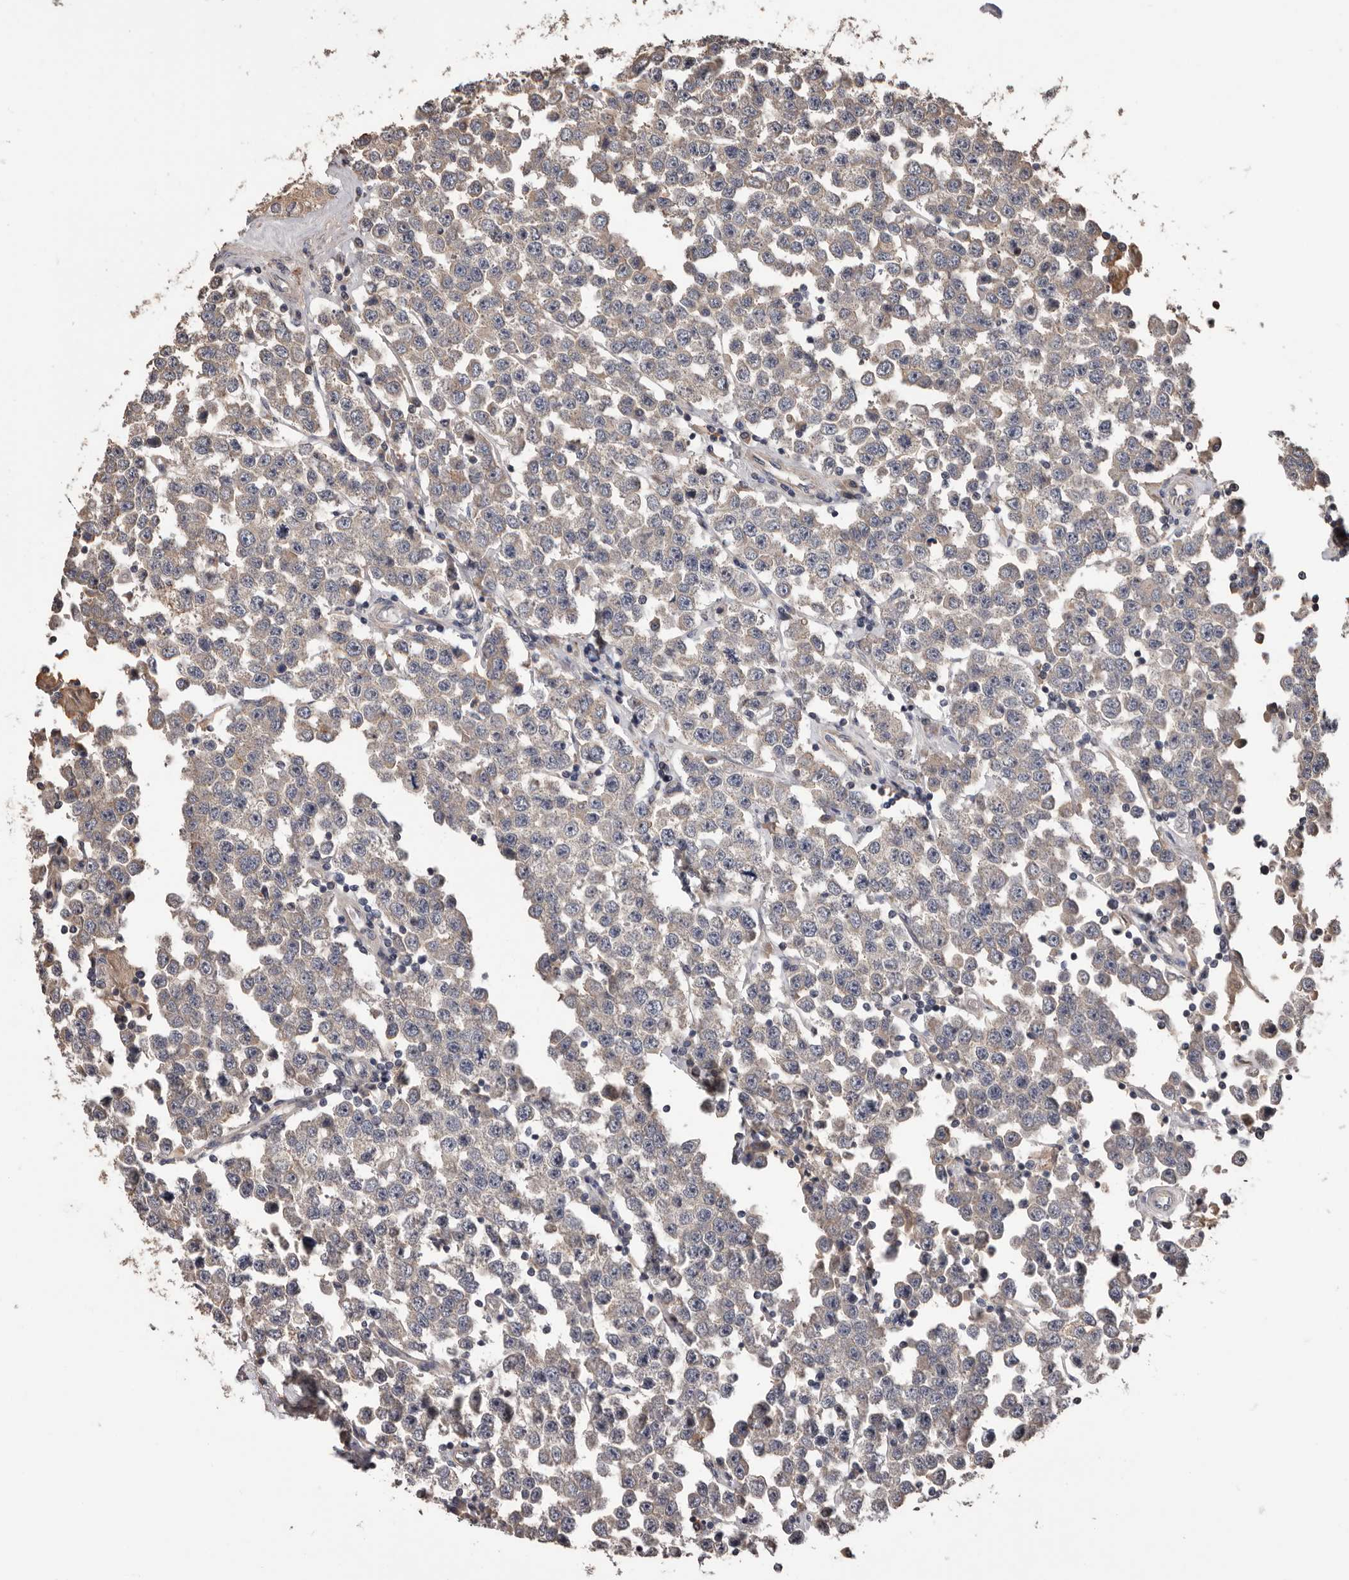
{"staining": {"intensity": "negative", "quantity": "none", "location": "none"}, "tissue": "testis cancer", "cell_type": "Tumor cells", "image_type": "cancer", "snomed": [{"axis": "morphology", "description": "Seminoma, NOS"}, {"axis": "topography", "description": "Testis"}], "caption": "High power microscopy image of an immunohistochemistry image of testis seminoma, revealing no significant expression in tumor cells.", "gene": "ADAMTS2", "patient": {"sex": "male", "age": 28}}